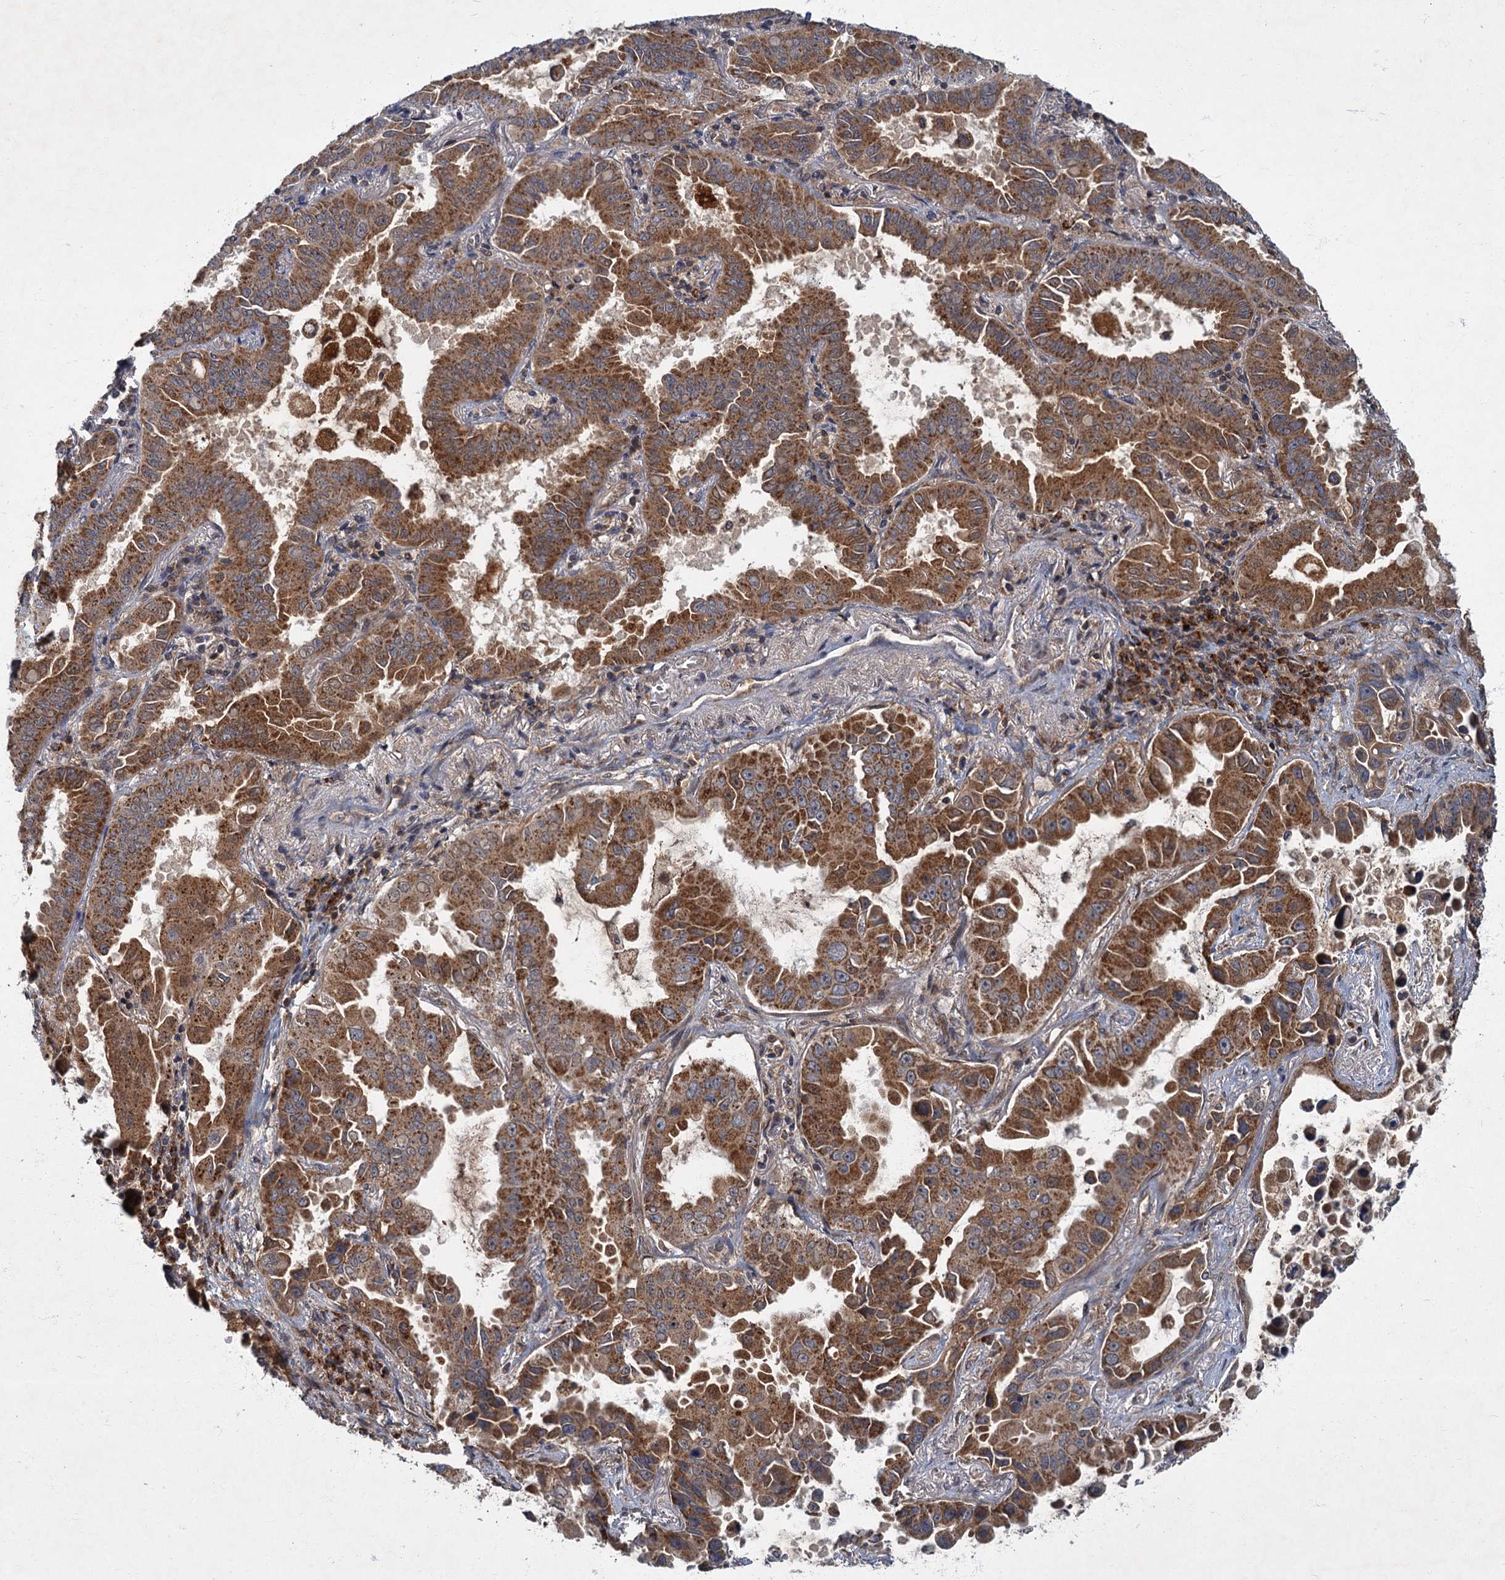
{"staining": {"intensity": "moderate", "quantity": ">75%", "location": "cytoplasmic/membranous"}, "tissue": "lung cancer", "cell_type": "Tumor cells", "image_type": "cancer", "snomed": [{"axis": "morphology", "description": "Adenocarcinoma, NOS"}, {"axis": "topography", "description": "Lung"}], "caption": "Immunohistochemistry histopathology image of neoplastic tissue: lung cancer (adenocarcinoma) stained using IHC shows medium levels of moderate protein expression localized specifically in the cytoplasmic/membranous of tumor cells, appearing as a cytoplasmic/membranous brown color.", "gene": "SLC11A2", "patient": {"sex": "male", "age": 64}}